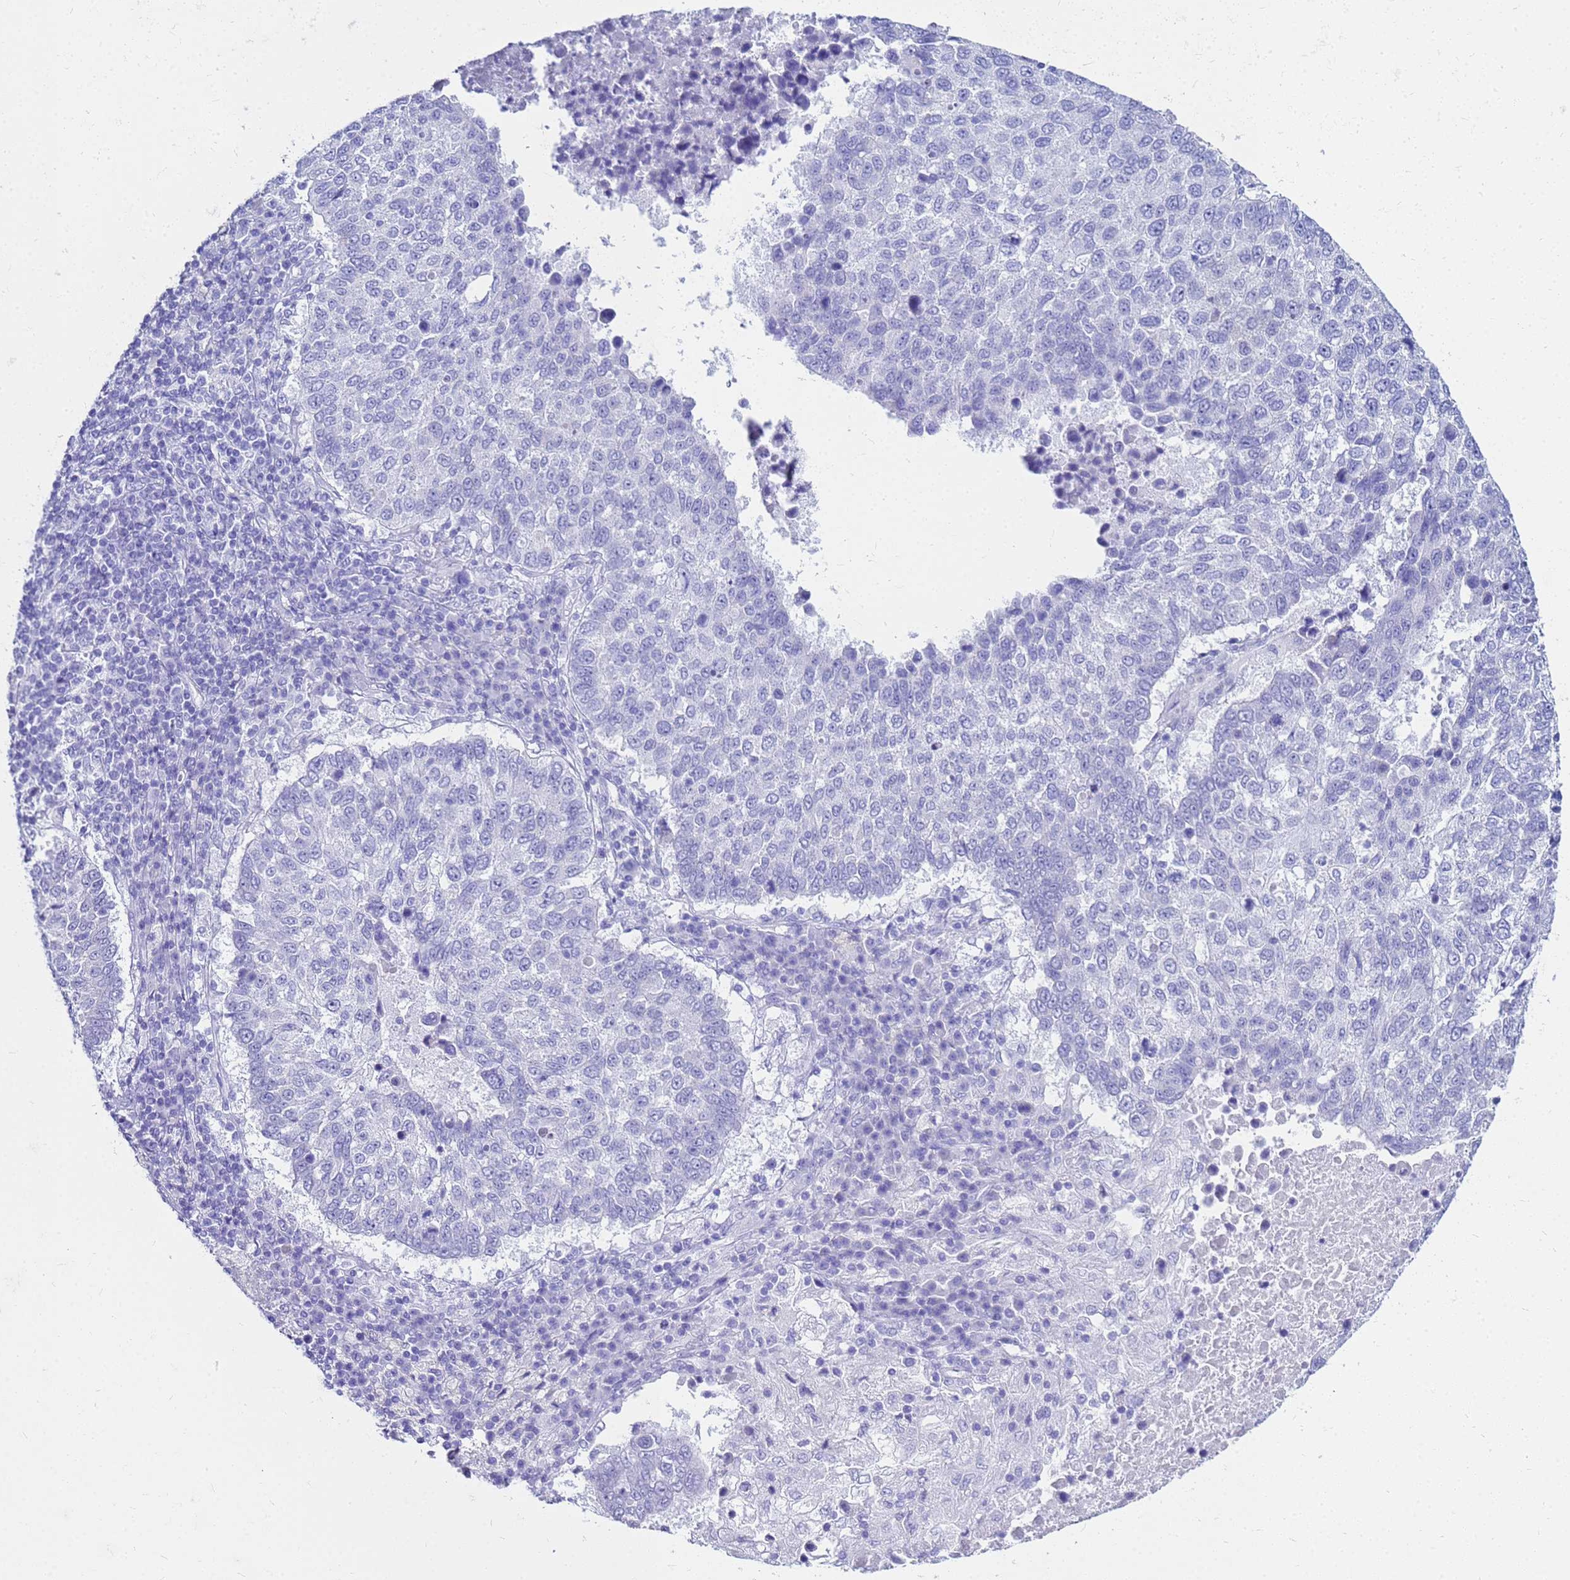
{"staining": {"intensity": "negative", "quantity": "none", "location": "none"}, "tissue": "lung cancer", "cell_type": "Tumor cells", "image_type": "cancer", "snomed": [{"axis": "morphology", "description": "Squamous cell carcinoma, NOS"}, {"axis": "topography", "description": "Lung"}], "caption": "Immunohistochemistry (IHC) micrograph of squamous cell carcinoma (lung) stained for a protein (brown), which displays no staining in tumor cells.", "gene": "CKB", "patient": {"sex": "male", "age": 73}}